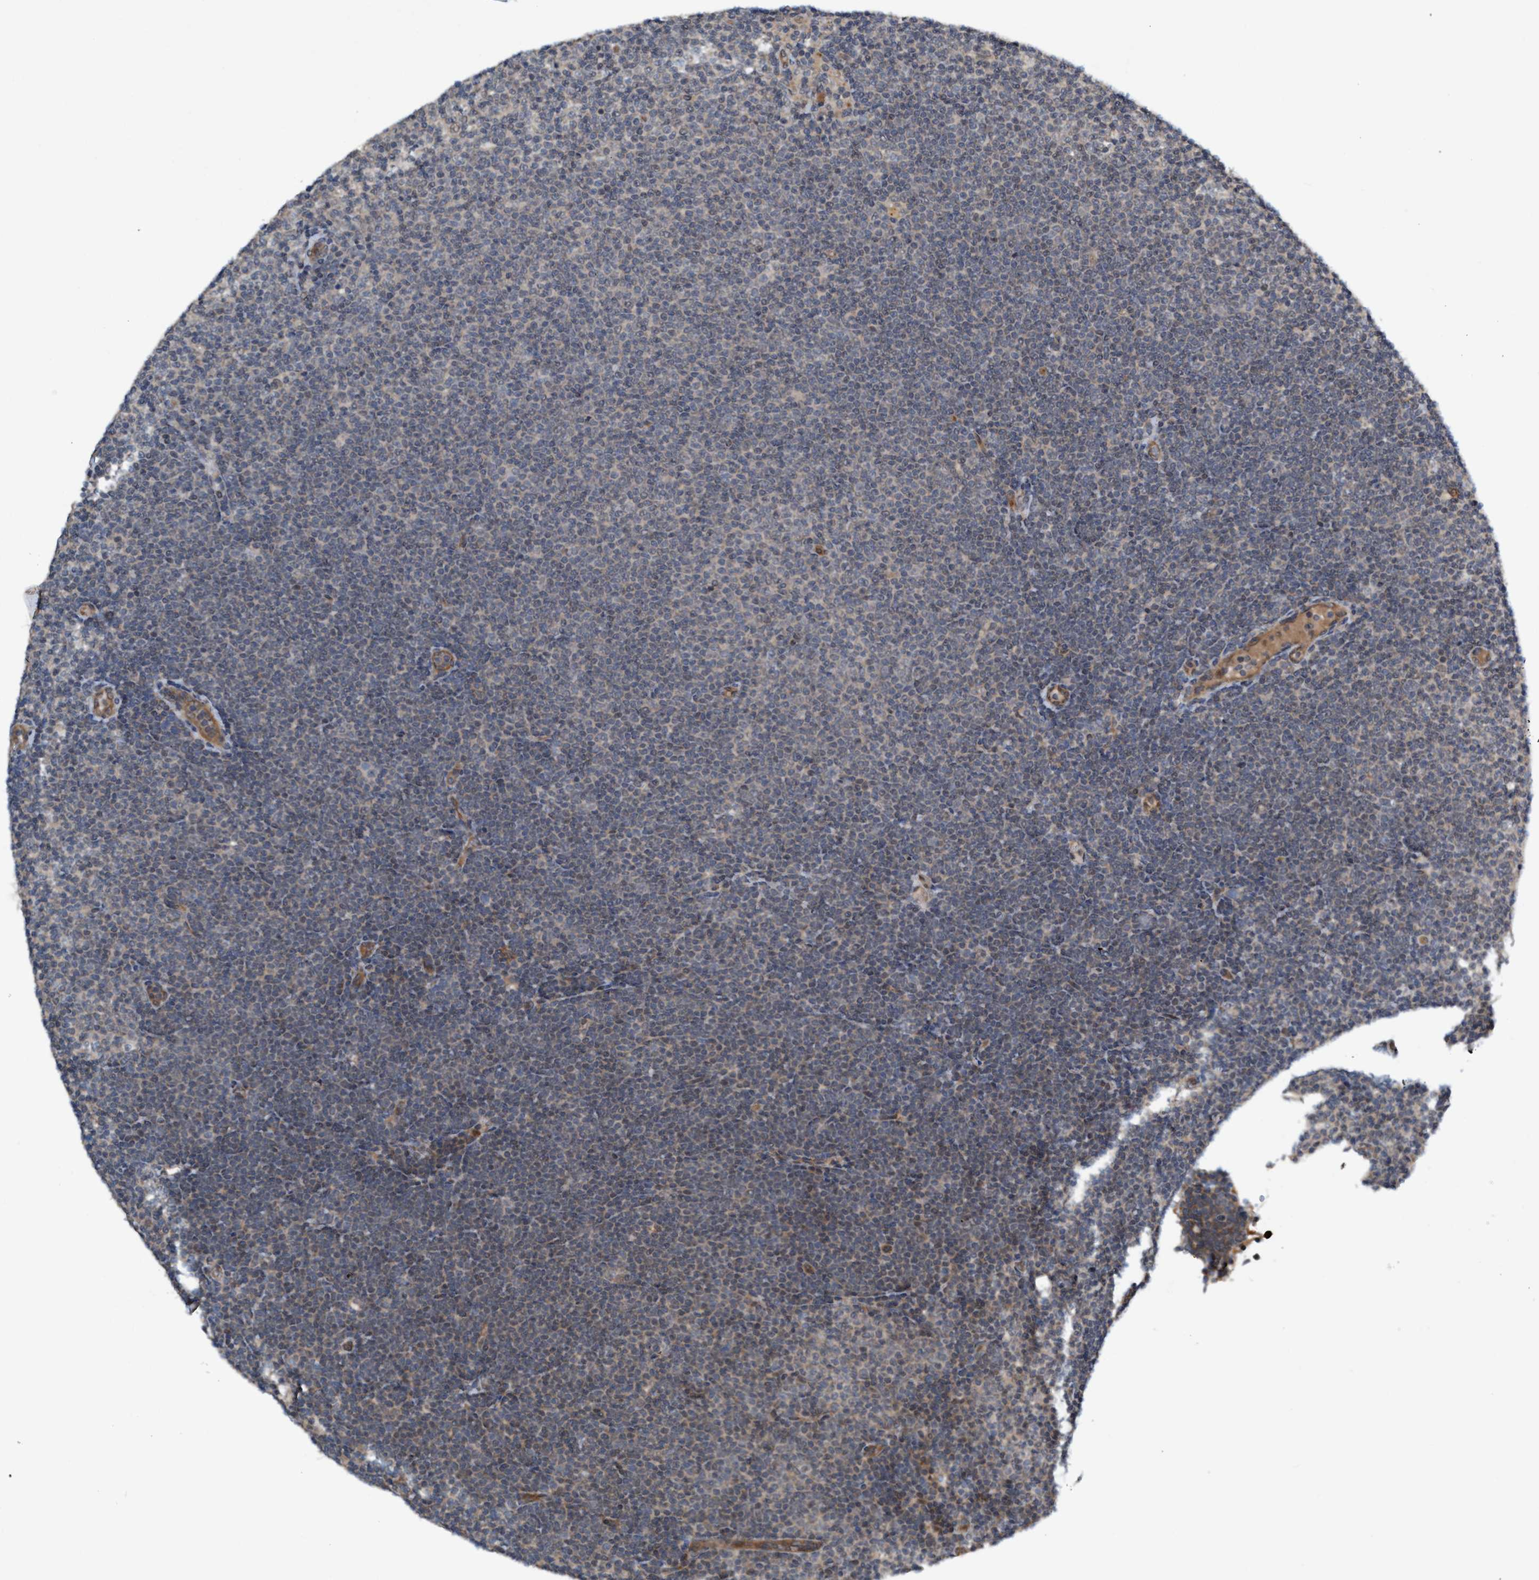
{"staining": {"intensity": "negative", "quantity": "none", "location": "none"}, "tissue": "lymphoma", "cell_type": "Tumor cells", "image_type": "cancer", "snomed": [{"axis": "morphology", "description": "Malignant lymphoma, non-Hodgkin's type, Low grade"}, {"axis": "topography", "description": "Lymph node"}], "caption": "Tumor cells show no significant protein staining in low-grade malignant lymphoma, non-Hodgkin's type.", "gene": "TRIM65", "patient": {"sex": "female", "age": 53}}